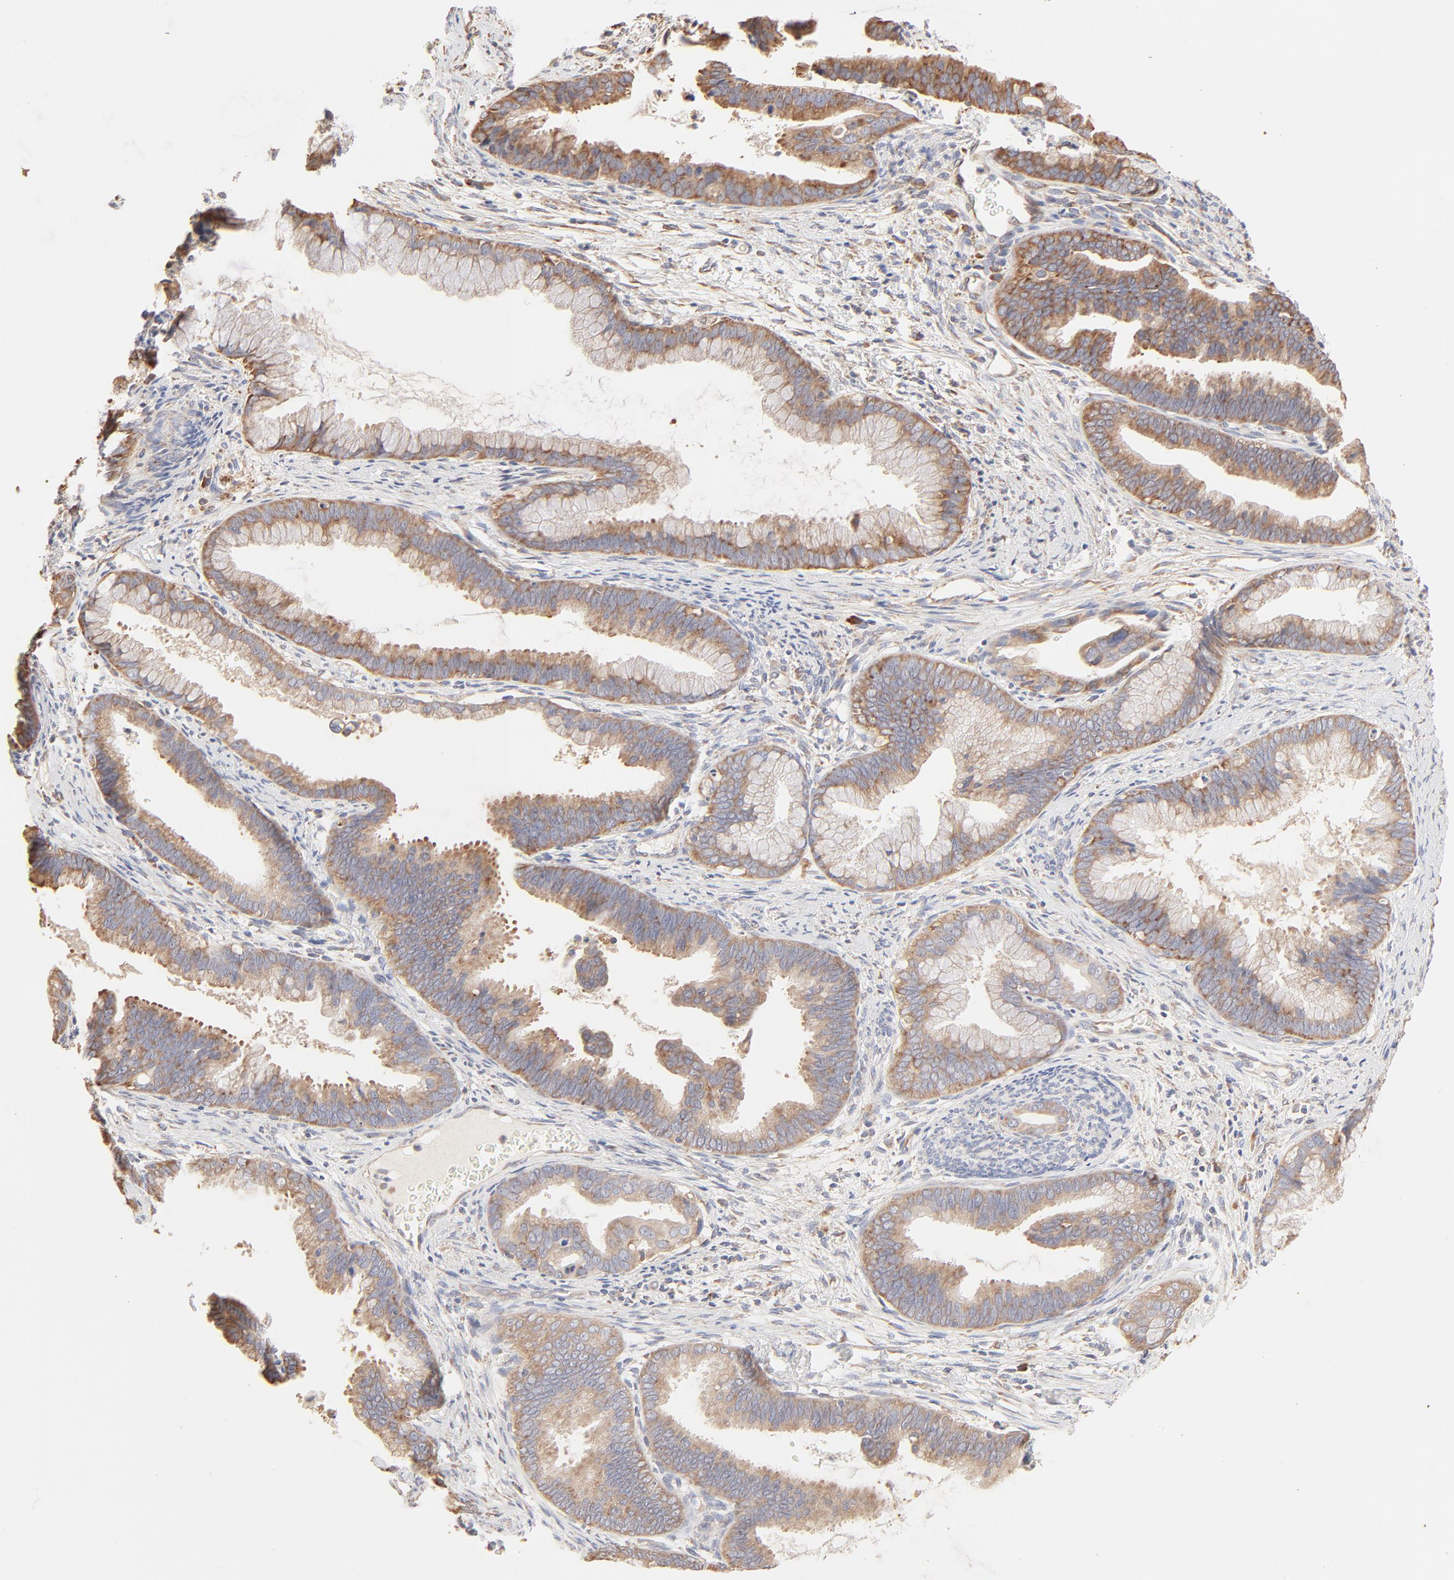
{"staining": {"intensity": "moderate", "quantity": ">75%", "location": "cytoplasmic/membranous"}, "tissue": "cervical cancer", "cell_type": "Tumor cells", "image_type": "cancer", "snomed": [{"axis": "morphology", "description": "Adenocarcinoma, NOS"}, {"axis": "topography", "description": "Cervix"}], "caption": "Protein expression by IHC shows moderate cytoplasmic/membranous expression in approximately >75% of tumor cells in cervical adenocarcinoma.", "gene": "RPS20", "patient": {"sex": "female", "age": 47}}